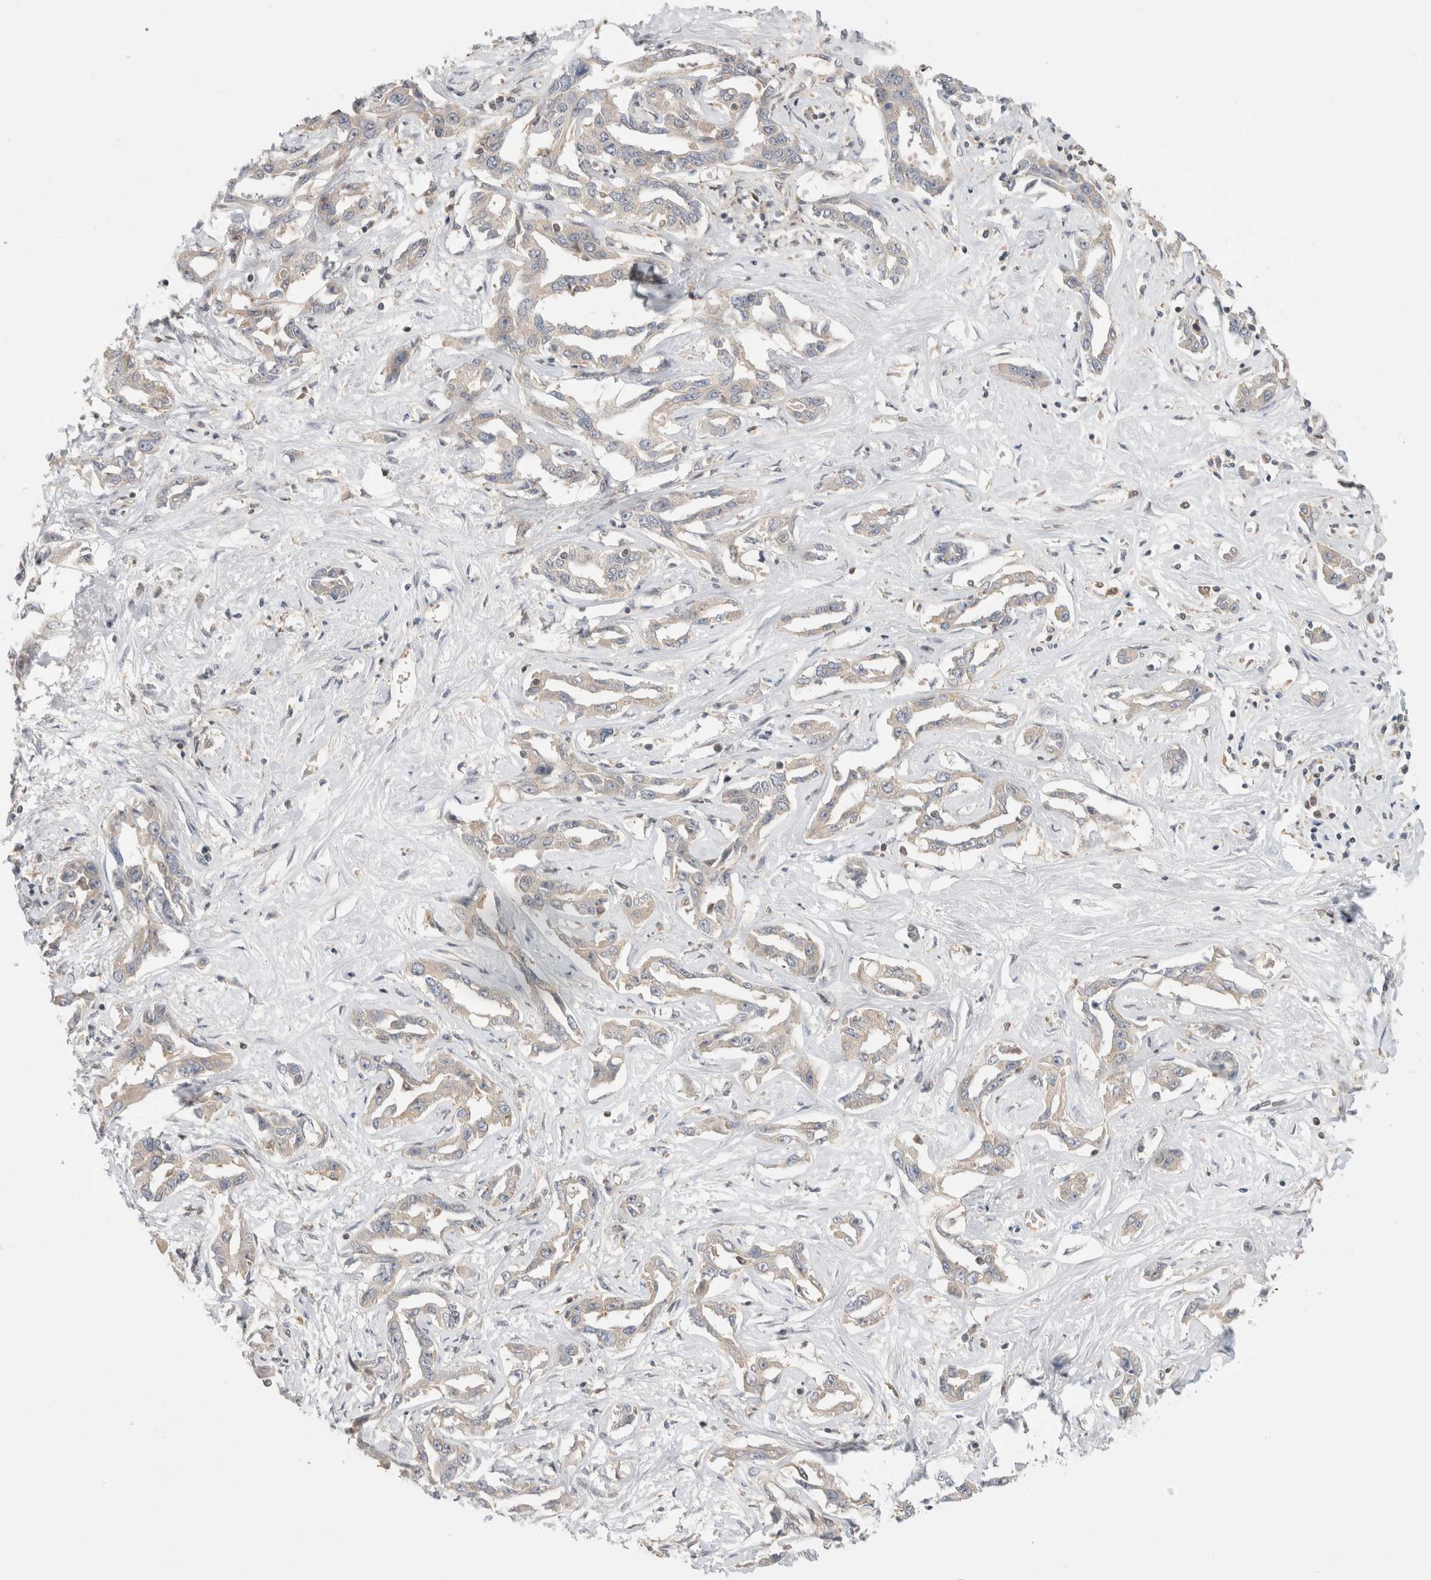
{"staining": {"intensity": "weak", "quantity": "<25%", "location": "cytoplasmic/membranous"}, "tissue": "liver cancer", "cell_type": "Tumor cells", "image_type": "cancer", "snomed": [{"axis": "morphology", "description": "Cholangiocarcinoma"}, {"axis": "topography", "description": "Liver"}], "caption": "Immunohistochemistry (IHC) micrograph of liver cancer stained for a protein (brown), which reveals no positivity in tumor cells. (DAB immunohistochemistry, high magnification).", "gene": "NFKB1", "patient": {"sex": "male", "age": 59}}